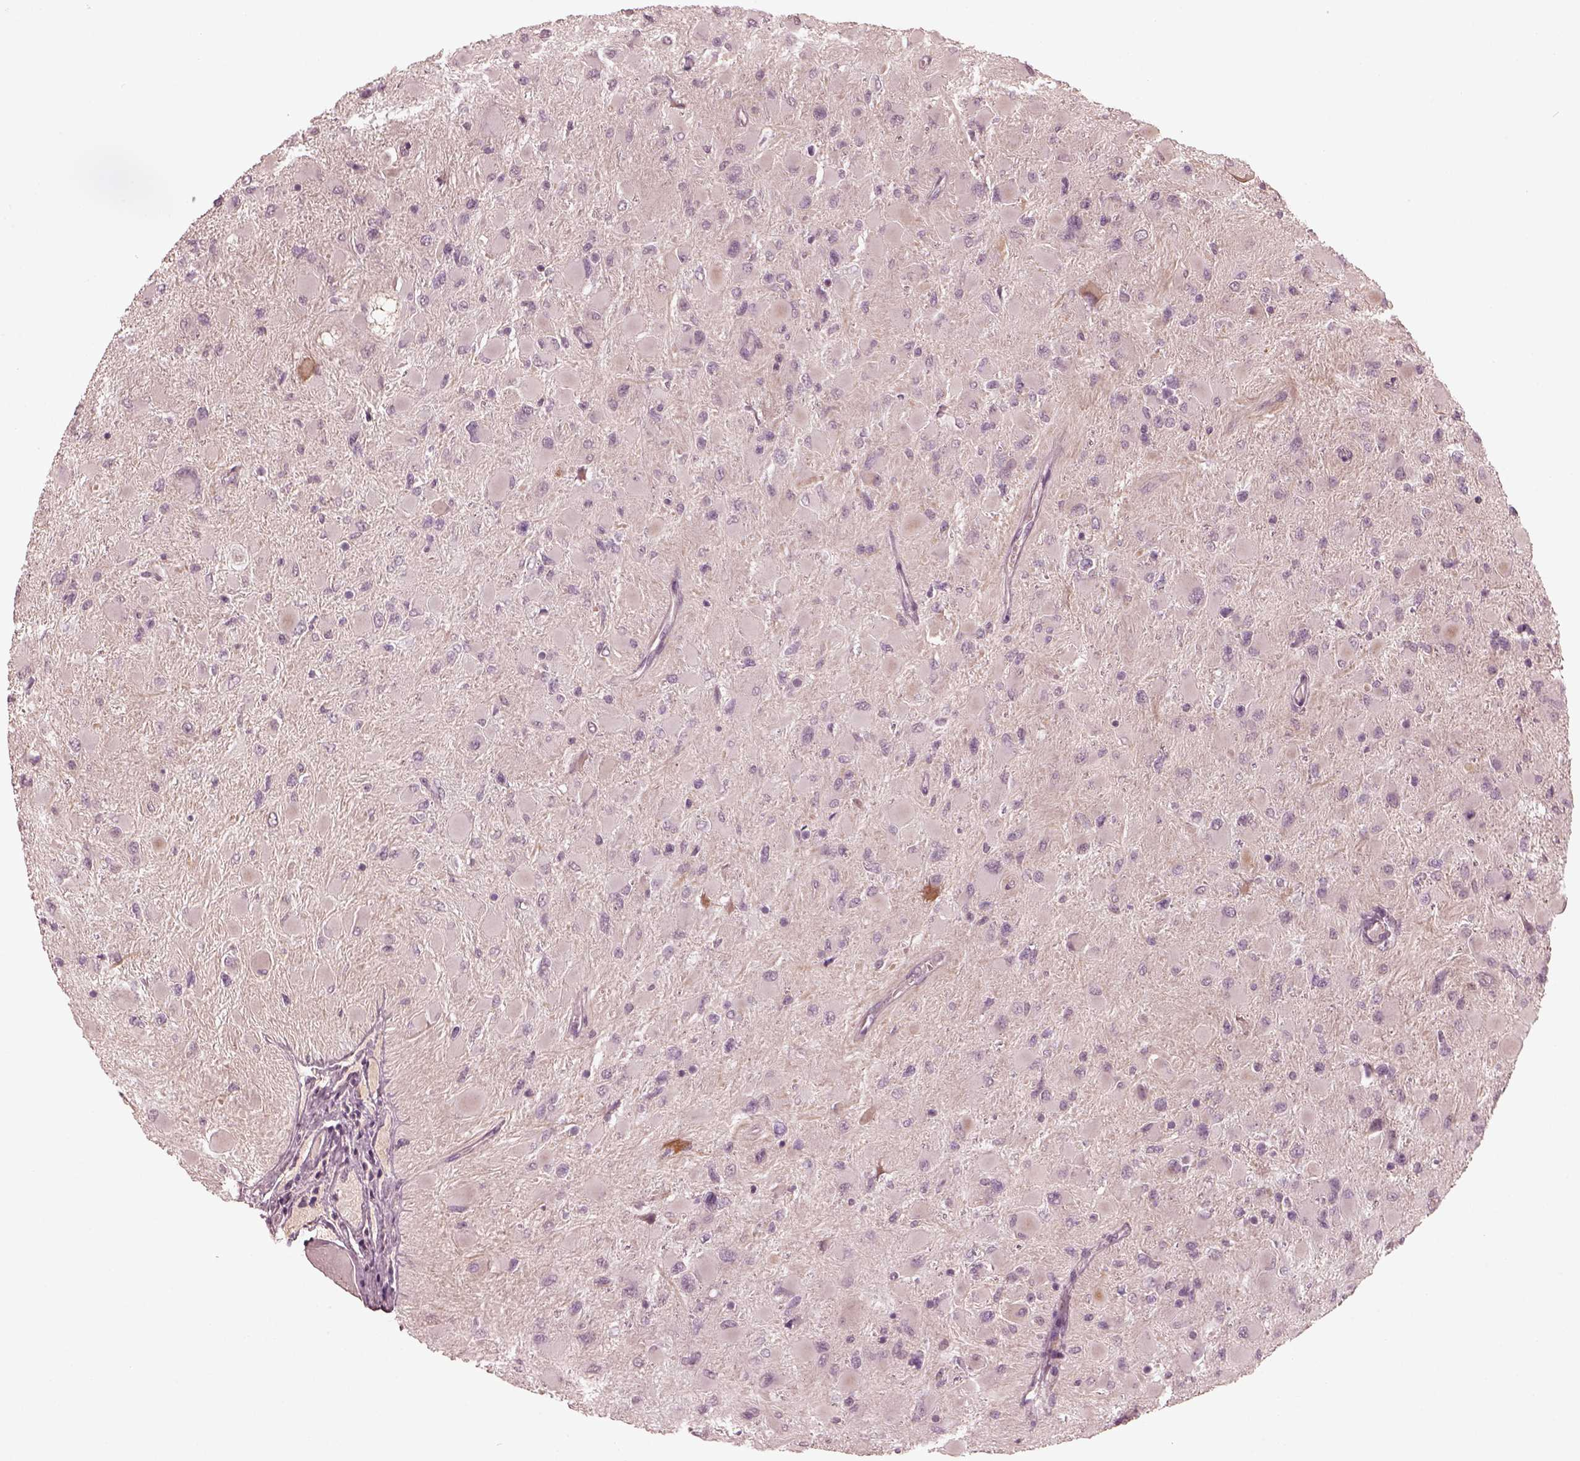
{"staining": {"intensity": "negative", "quantity": "none", "location": "none"}, "tissue": "glioma", "cell_type": "Tumor cells", "image_type": "cancer", "snomed": [{"axis": "morphology", "description": "Glioma, malignant, High grade"}, {"axis": "topography", "description": "Cerebral cortex"}], "caption": "High power microscopy image of an IHC image of glioma, revealing no significant staining in tumor cells. (Brightfield microscopy of DAB (3,3'-diaminobenzidine) immunohistochemistry at high magnification).", "gene": "VWA5B1", "patient": {"sex": "female", "age": 36}}